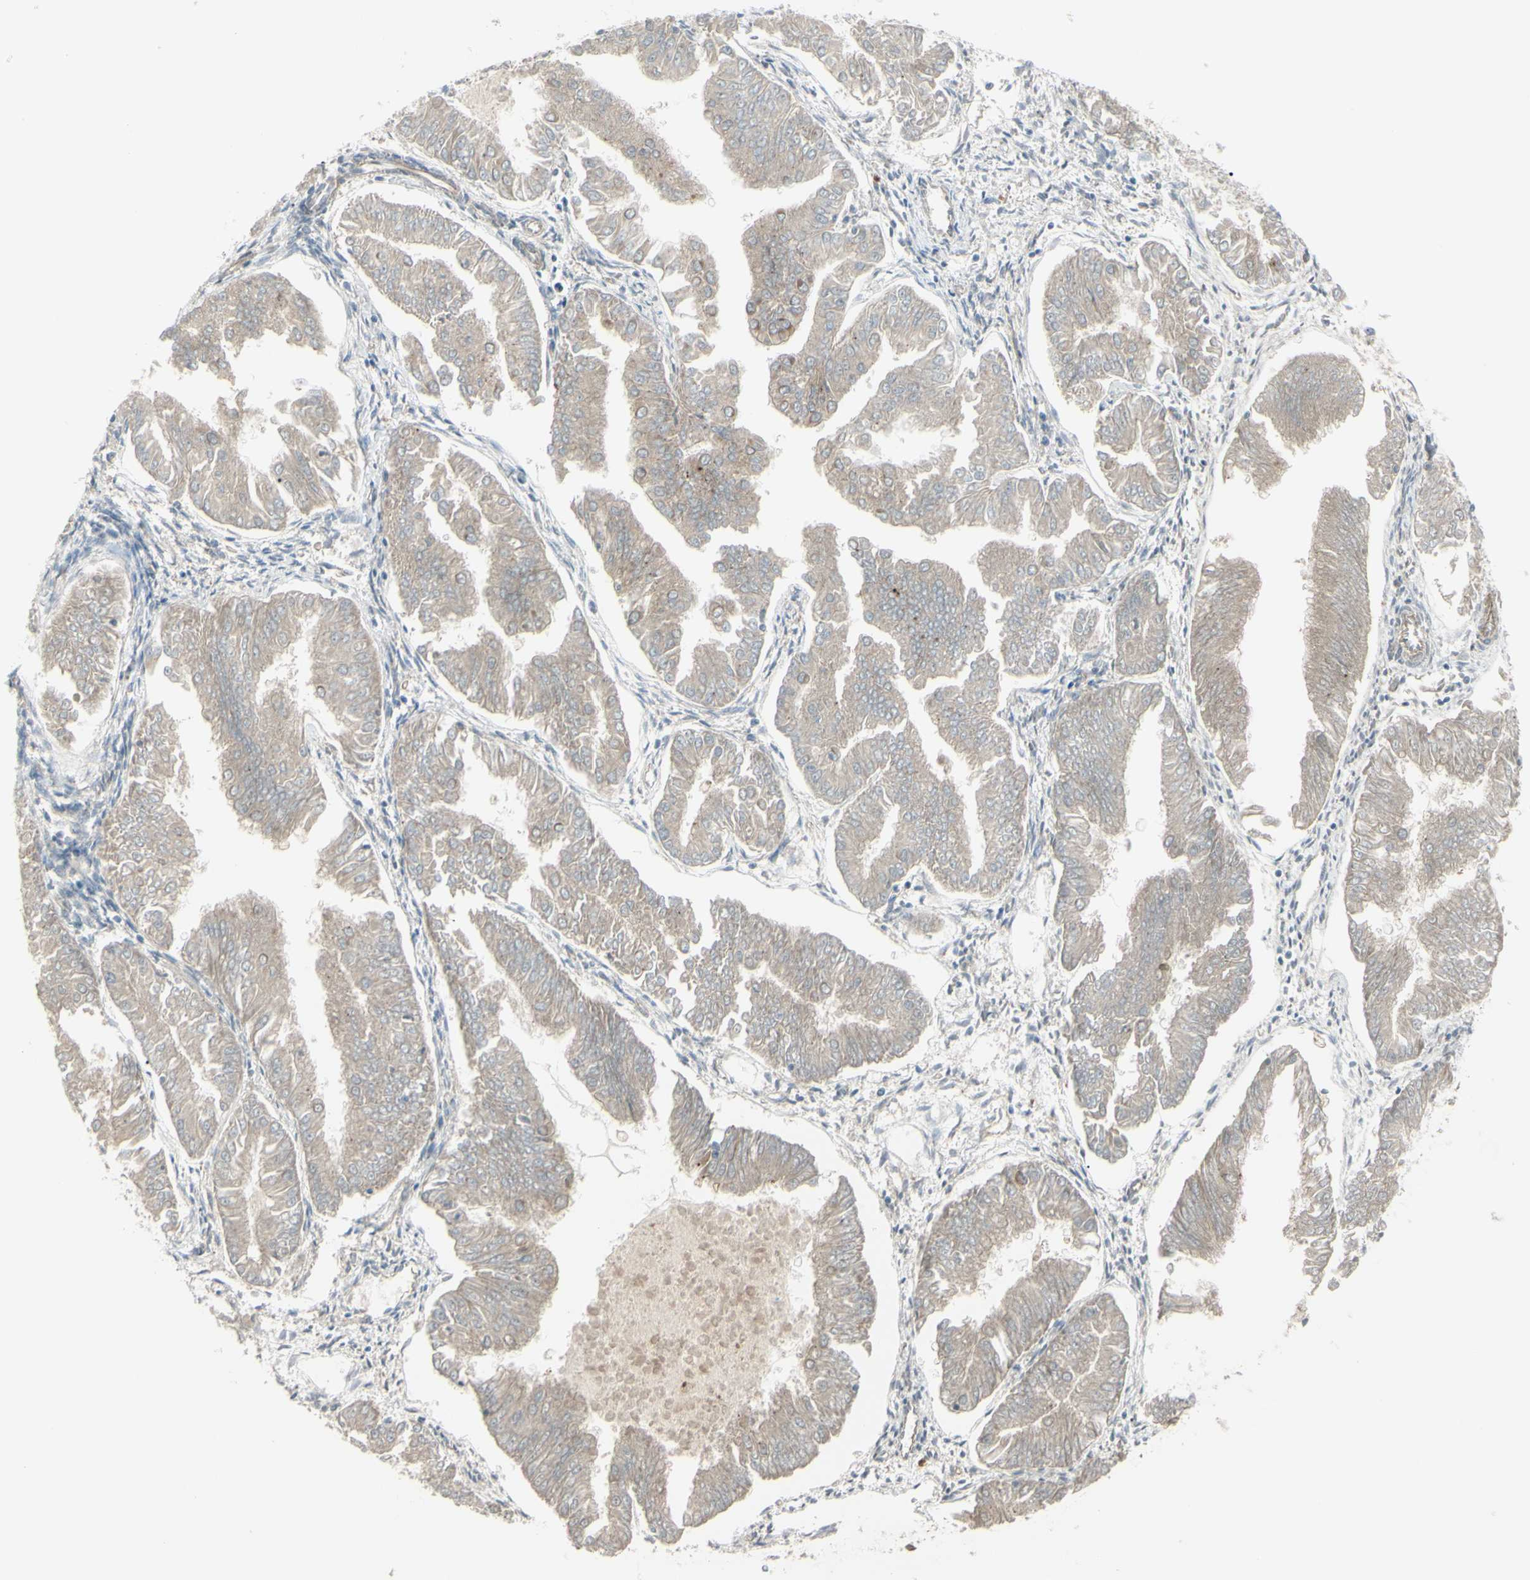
{"staining": {"intensity": "weak", "quantity": "<25%", "location": "cytoplasmic/membranous"}, "tissue": "endometrial cancer", "cell_type": "Tumor cells", "image_type": "cancer", "snomed": [{"axis": "morphology", "description": "Adenocarcinoma, NOS"}, {"axis": "topography", "description": "Endometrium"}], "caption": "IHC of endometrial cancer (adenocarcinoma) demonstrates no expression in tumor cells.", "gene": "FGFR2", "patient": {"sex": "female", "age": 53}}